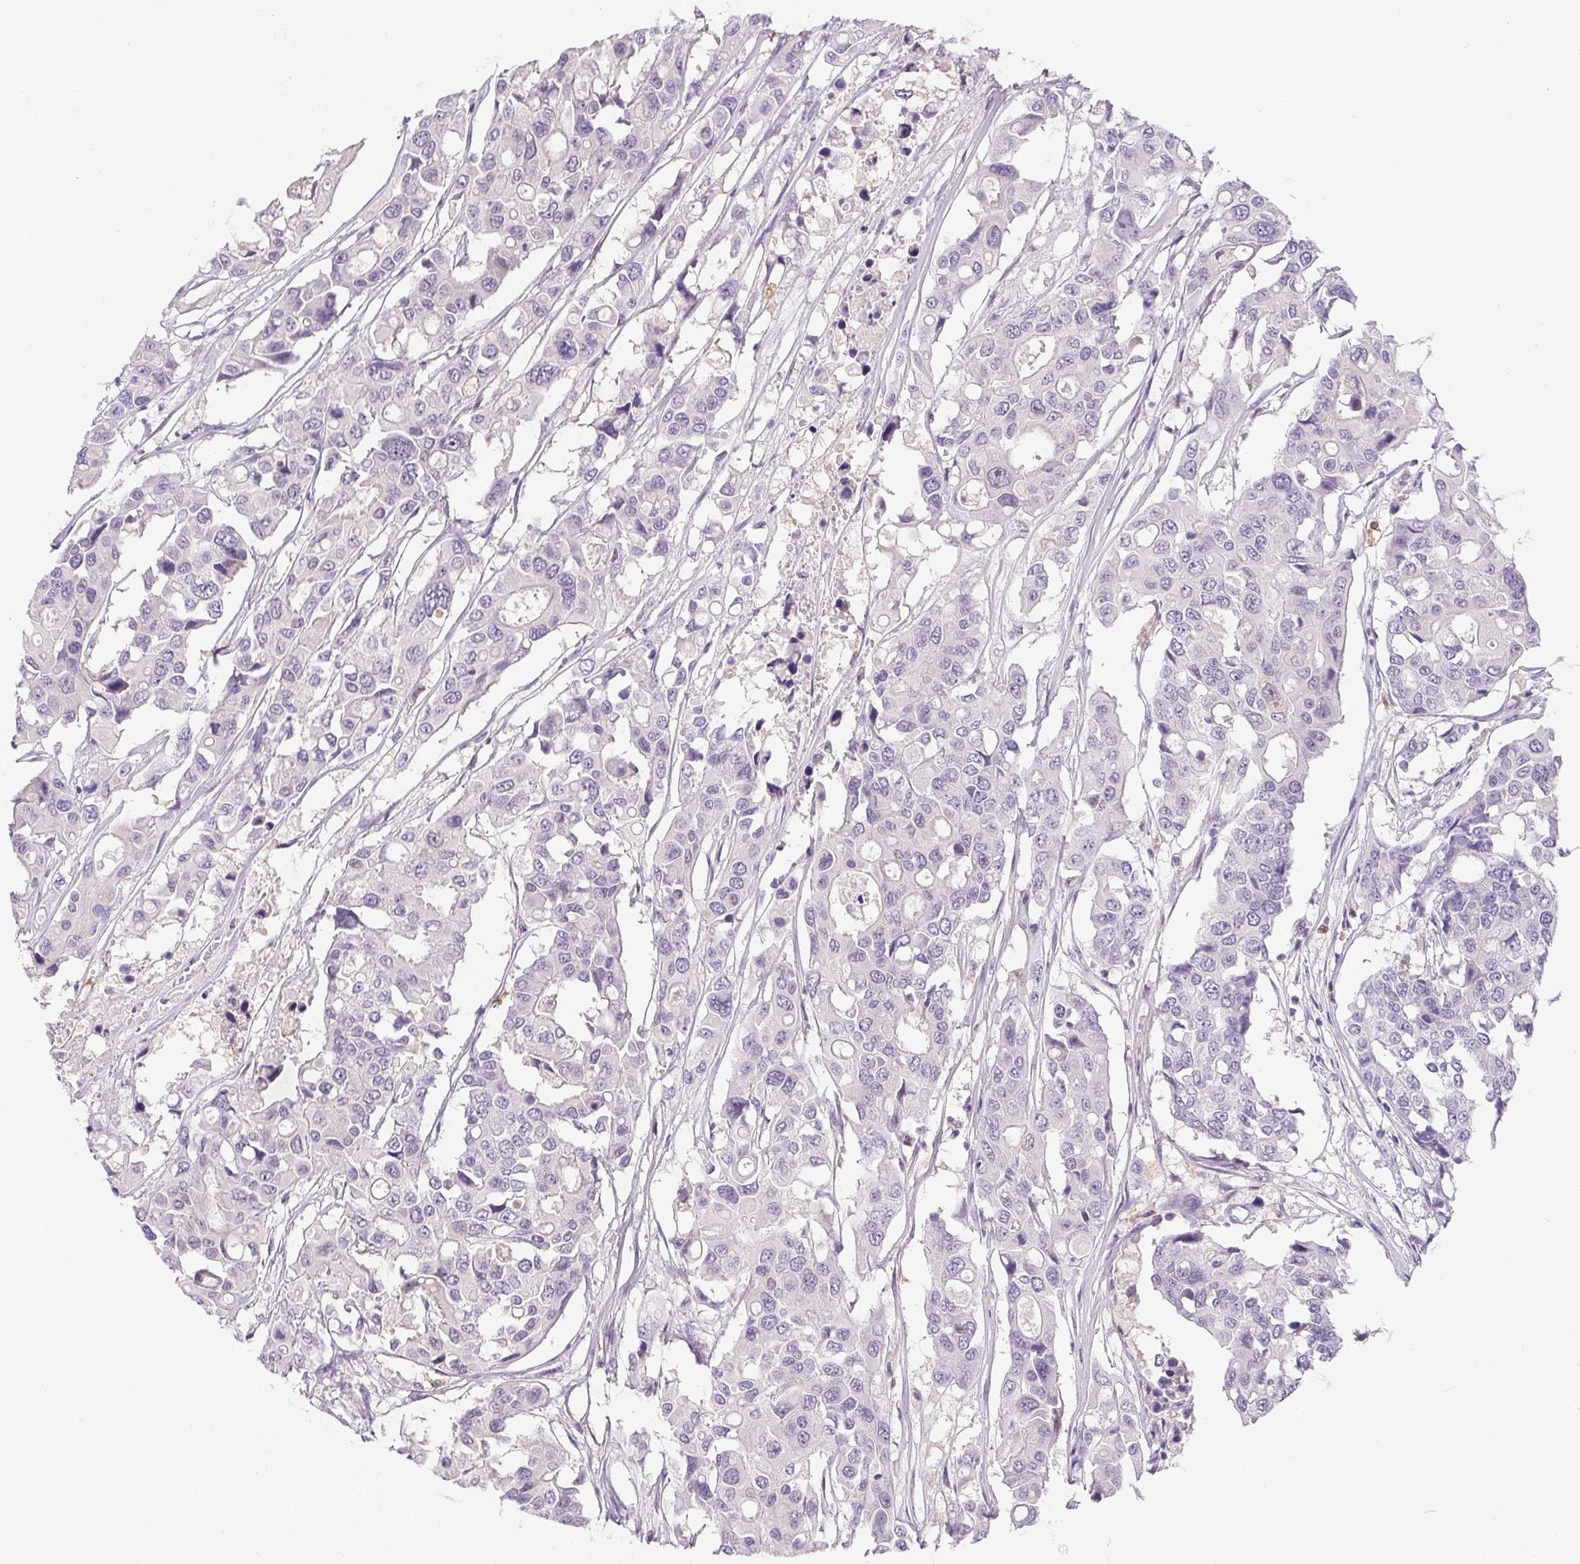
{"staining": {"intensity": "negative", "quantity": "none", "location": "none"}, "tissue": "colorectal cancer", "cell_type": "Tumor cells", "image_type": "cancer", "snomed": [{"axis": "morphology", "description": "Adenocarcinoma, NOS"}, {"axis": "topography", "description": "Colon"}], "caption": "Photomicrograph shows no protein staining in tumor cells of colorectal cancer (adenocarcinoma) tissue.", "gene": "DNAJC5G", "patient": {"sex": "male", "age": 77}}